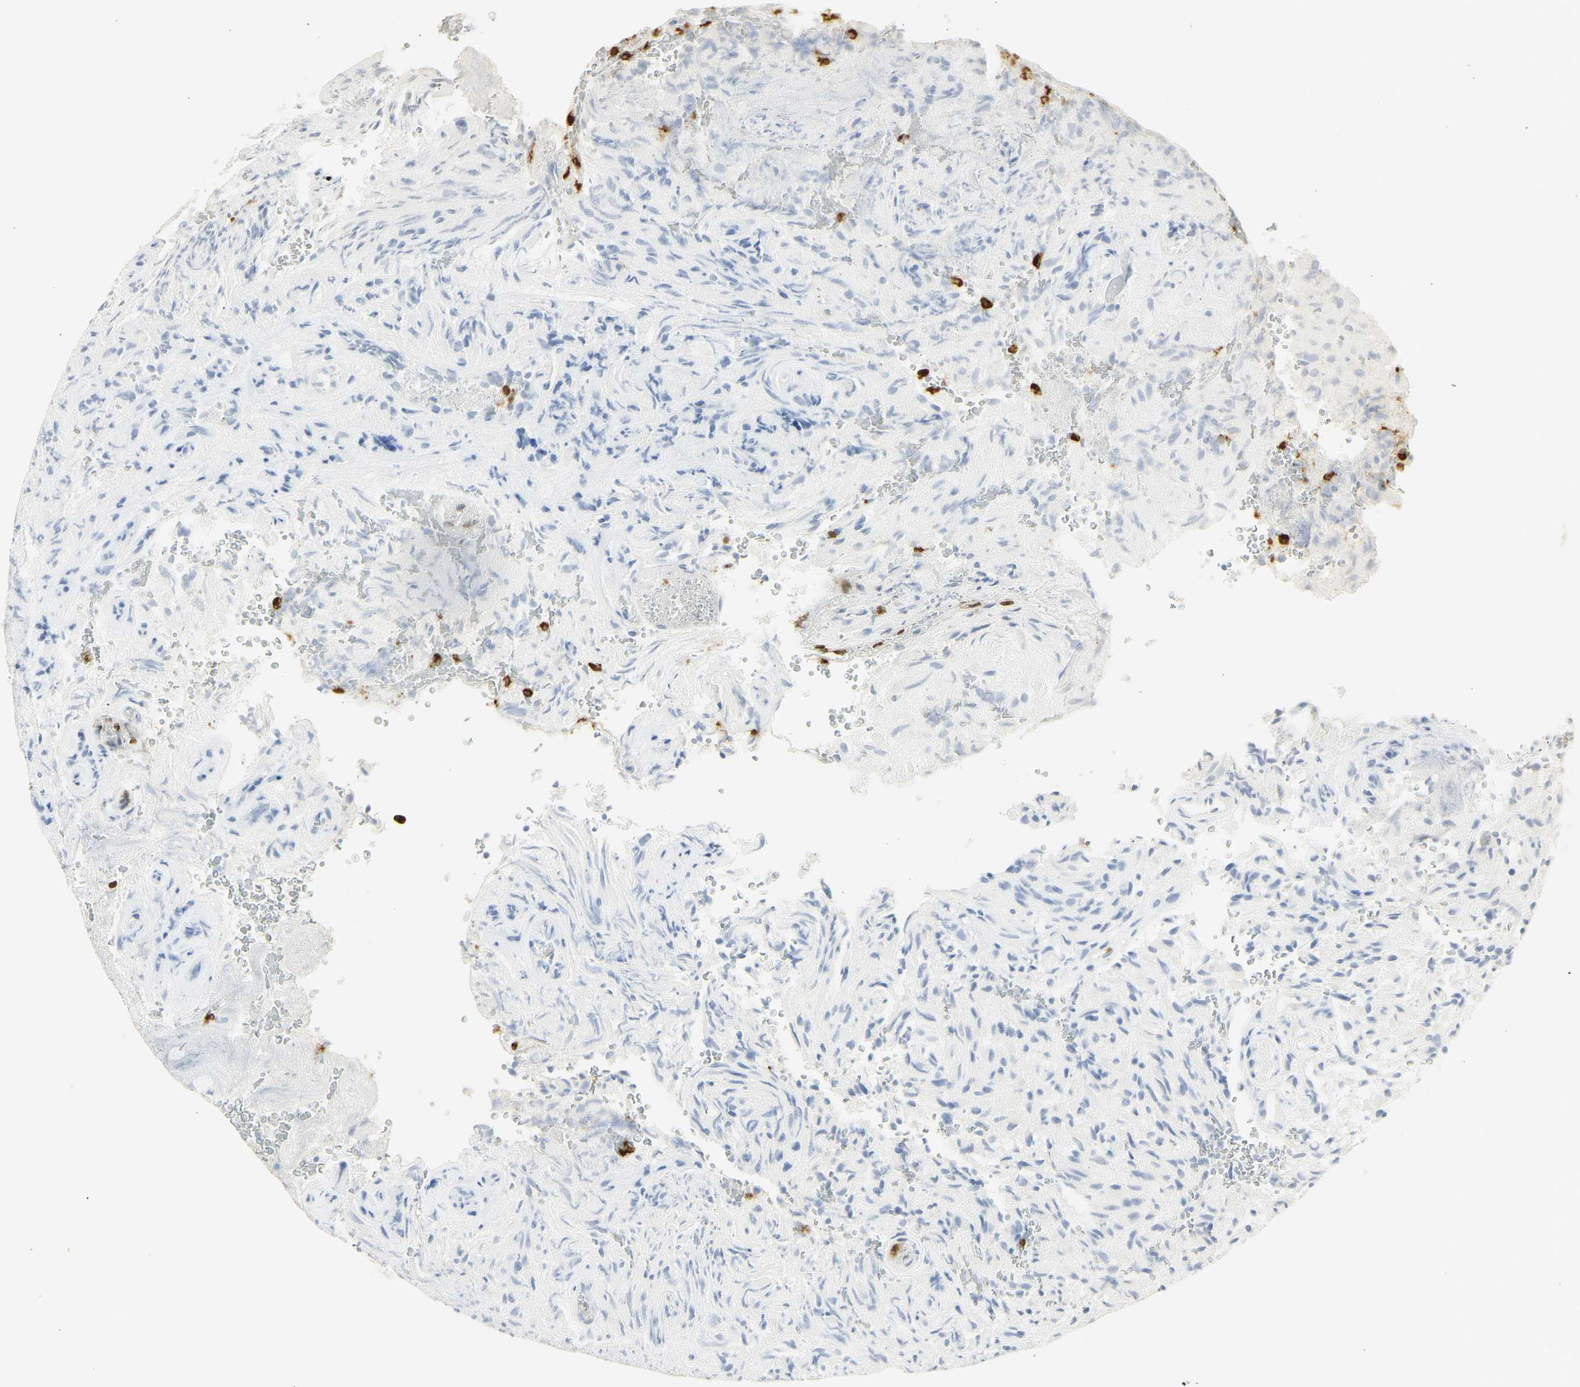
{"staining": {"intensity": "negative", "quantity": "none", "location": "none"}, "tissue": "glioma", "cell_type": "Tumor cells", "image_type": "cancer", "snomed": [{"axis": "morphology", "description": "Glioma, malignant, High grade"}, {"axis": "topography", "description": "Brain"}], "caption": "A high-resolution histopathology image shows immunohistochemistry staining of high-grade glioma (malignant), which displays no significant expression in tumor cells. (Brightfield microscopy of DAB (3,3'-diaminobenzidine) IHC at high magnification).", "gene": "CEACAM5", "patient": {"sex": "male", "age": 71}}